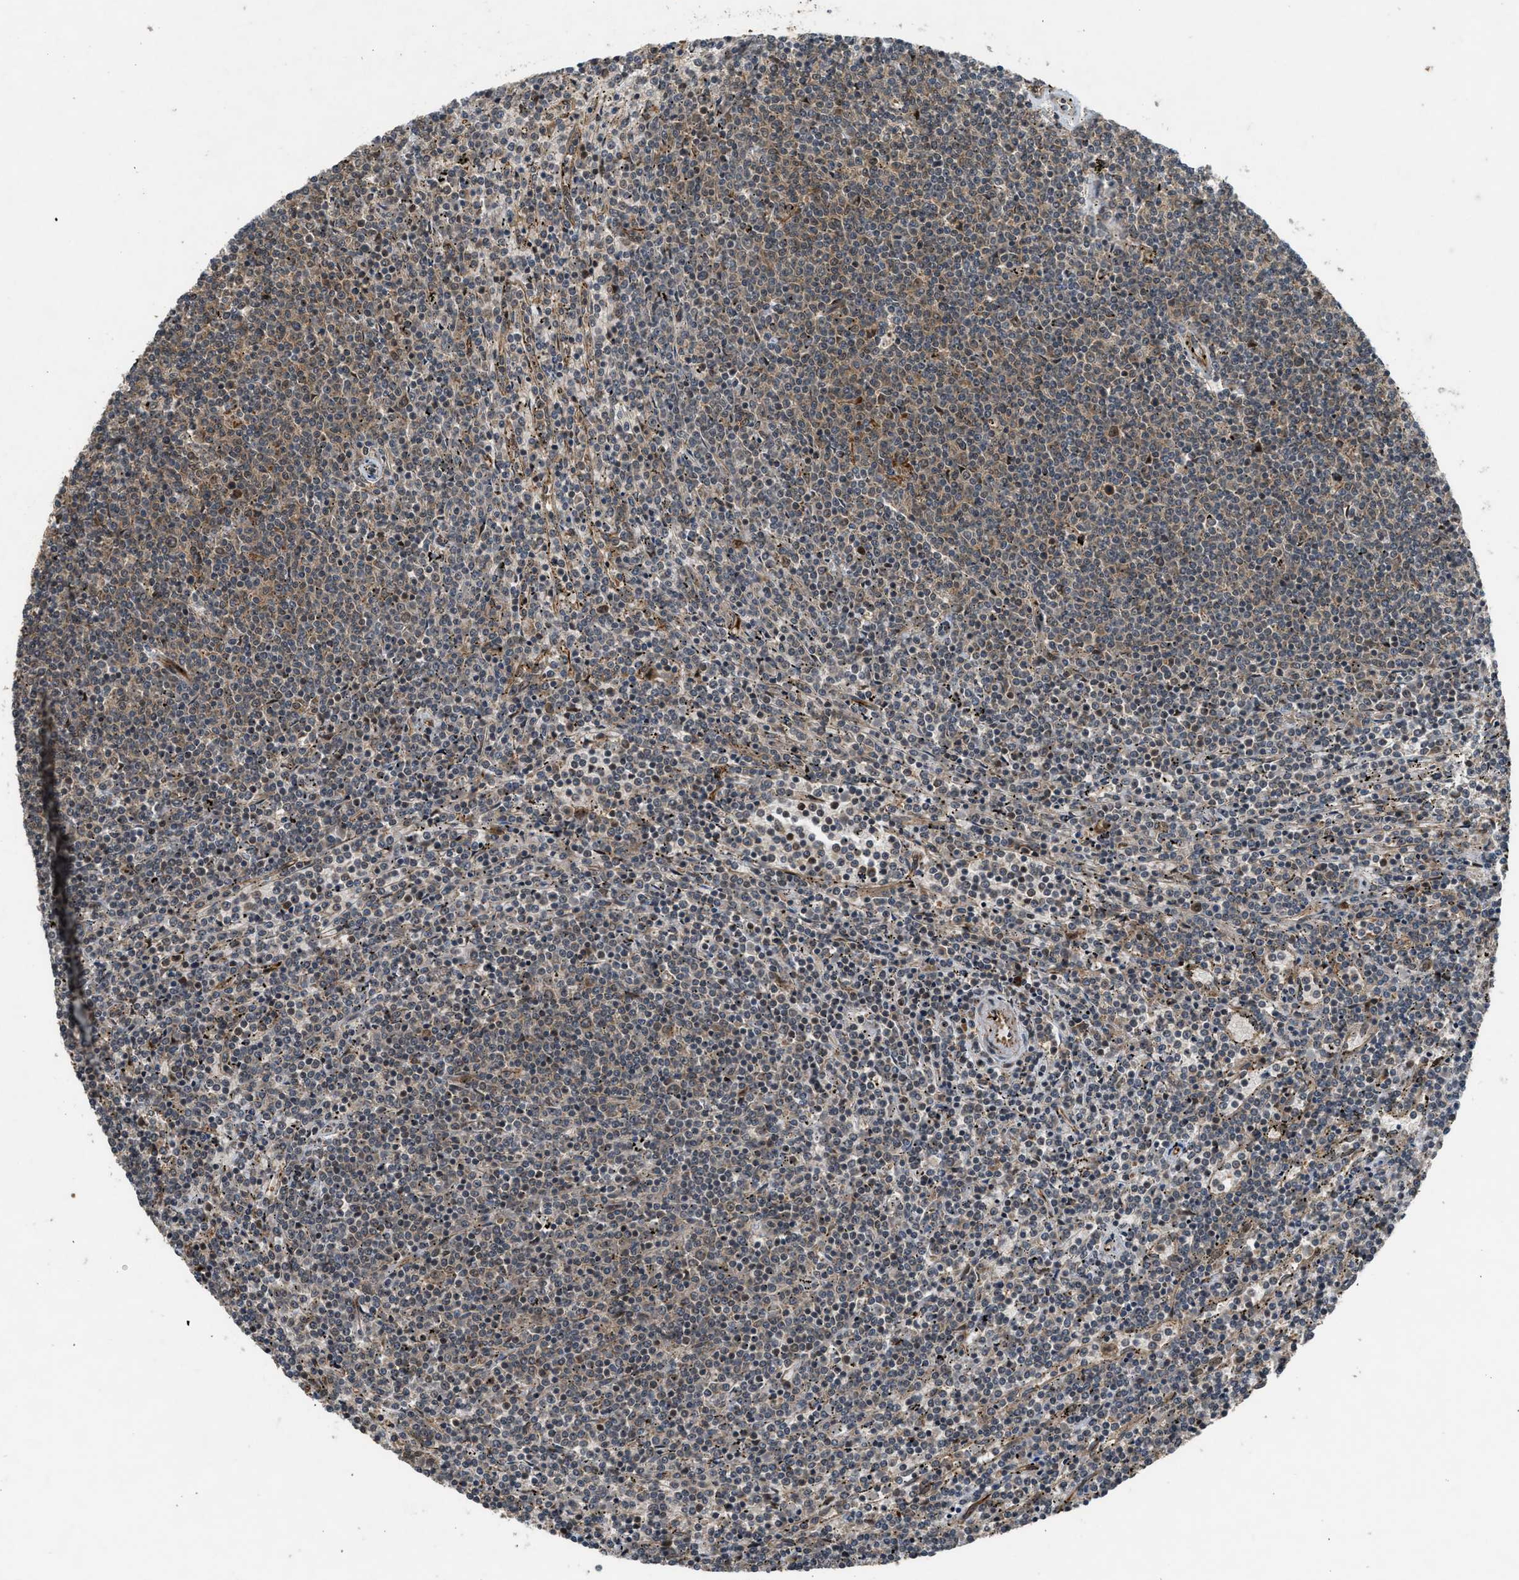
{"staining": {"intensity": "moderate", "quantity": "<25%", "location": "cytoplasmic/membranous,nuclear"}, "tissue": "lymphoma", "cell_type": "Tumor cells", "image_type": "cancer", "snomed": [{"axis": "morphology", "description": "Malignant lymphoma, non-Hodgkin's type, Low grade"}, {"axis": "topography", "description": "Spleen"}], "caption": "Low-grade malignant lymphoma, non-Hodgkin's type stained for a protein (brown) shows moderate cytoplasmic/membranous and nuclear positive expression in about <25% of tumor cells.", "gene": "TXNL1", "patient": {"sex": "female", "age": 50}}